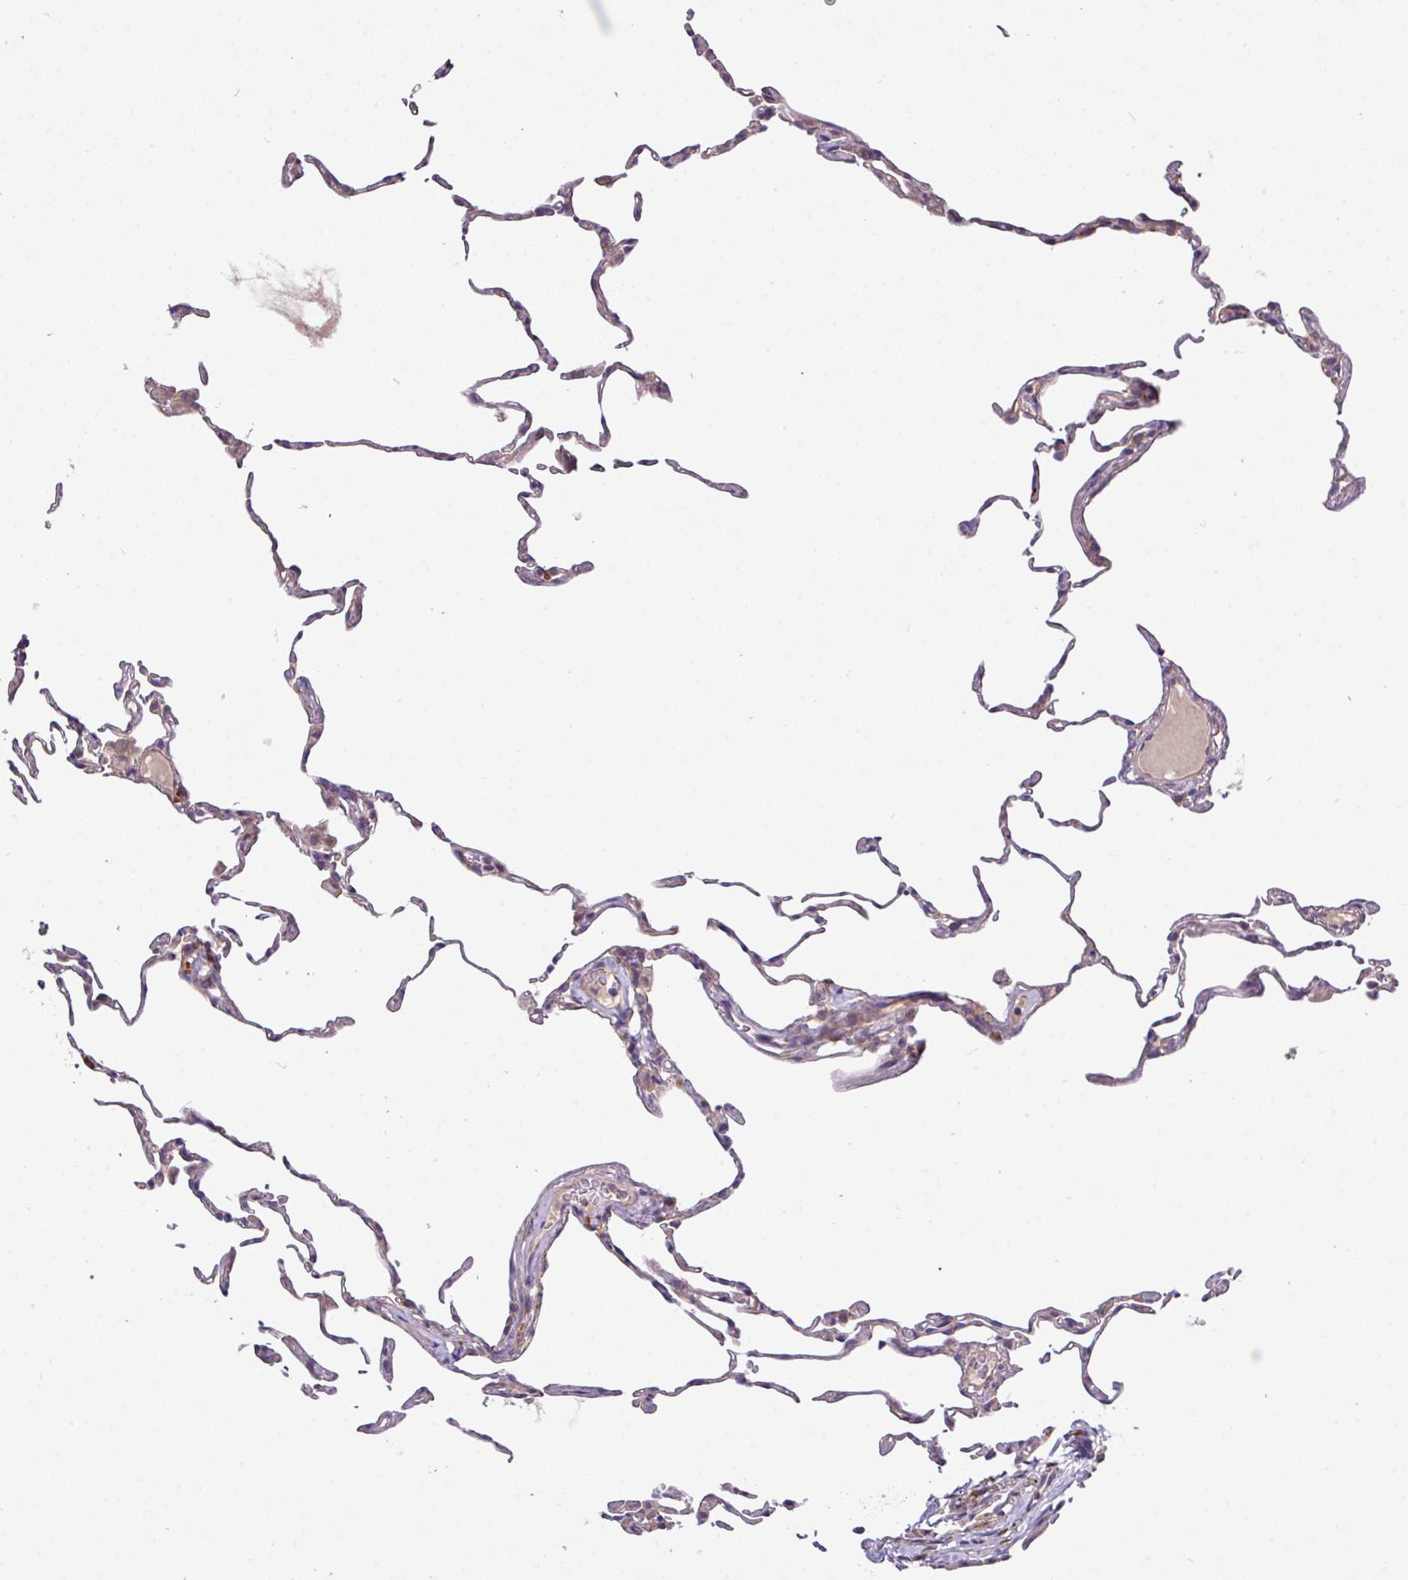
{"staining": {"intensity": "weak", "quantity": "25%-75%", "location": "cytoplasmic/membranous"}, "tissue": "lung", "cell_type": "Alveolar cells", "image_type": "normal", "snomed": [{"axis": "morphology", "description": "Normal tissue, NOS"}, {"axis": "topography", "description": "Lung"}], "caption": "Immunohistochemistry of normal human lung reveals low levels of weak cytoplasmic/membranous positivity in approximately 25%-75% of alveolar cells. (brown staining indicates protein expression, while blue staining denotes nuclei).", "gene": "TM2D2", "patient": {"sex": "female", "age": 57}}